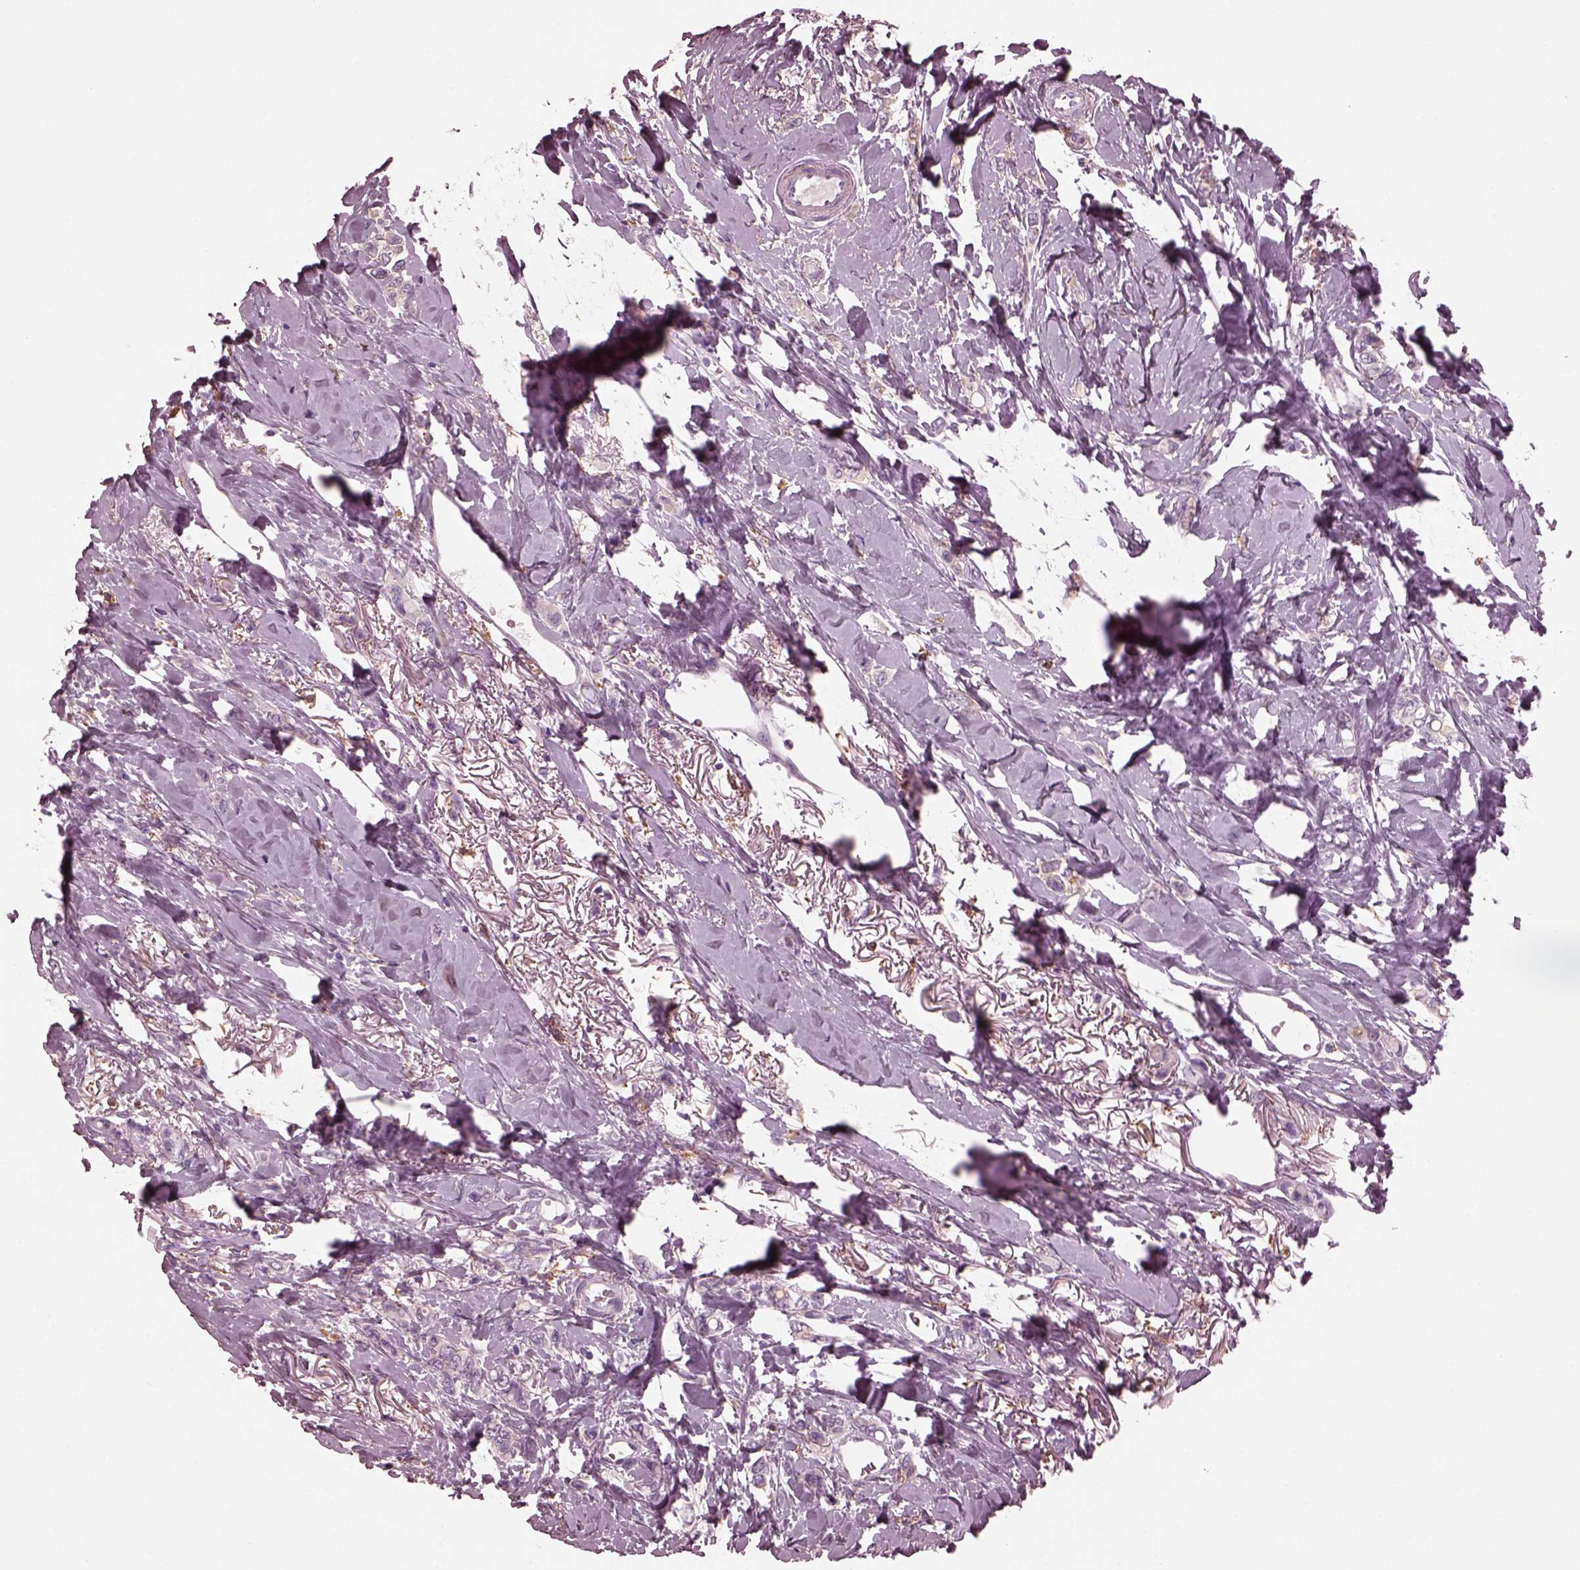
{"staining": {"intensity": "negative", "quantity": "none", "location": "none"}, "tissue": "breast cancer", "cell_type": "Tumor cells", "image_type": "cancer", "snomed": [{"axis": "morphology", "description": "Lobular carcinoma"}, {"axis": "topography", "description": "Breast"}], "caption": "Immunohistochemistry (IHC) micrograph of neoplastic tissue: human breast cancer stained with DAB shows no significant protein staining in tumor cells.", "gene": "CGA", "patient": {"sex": "female", "age": 66}}